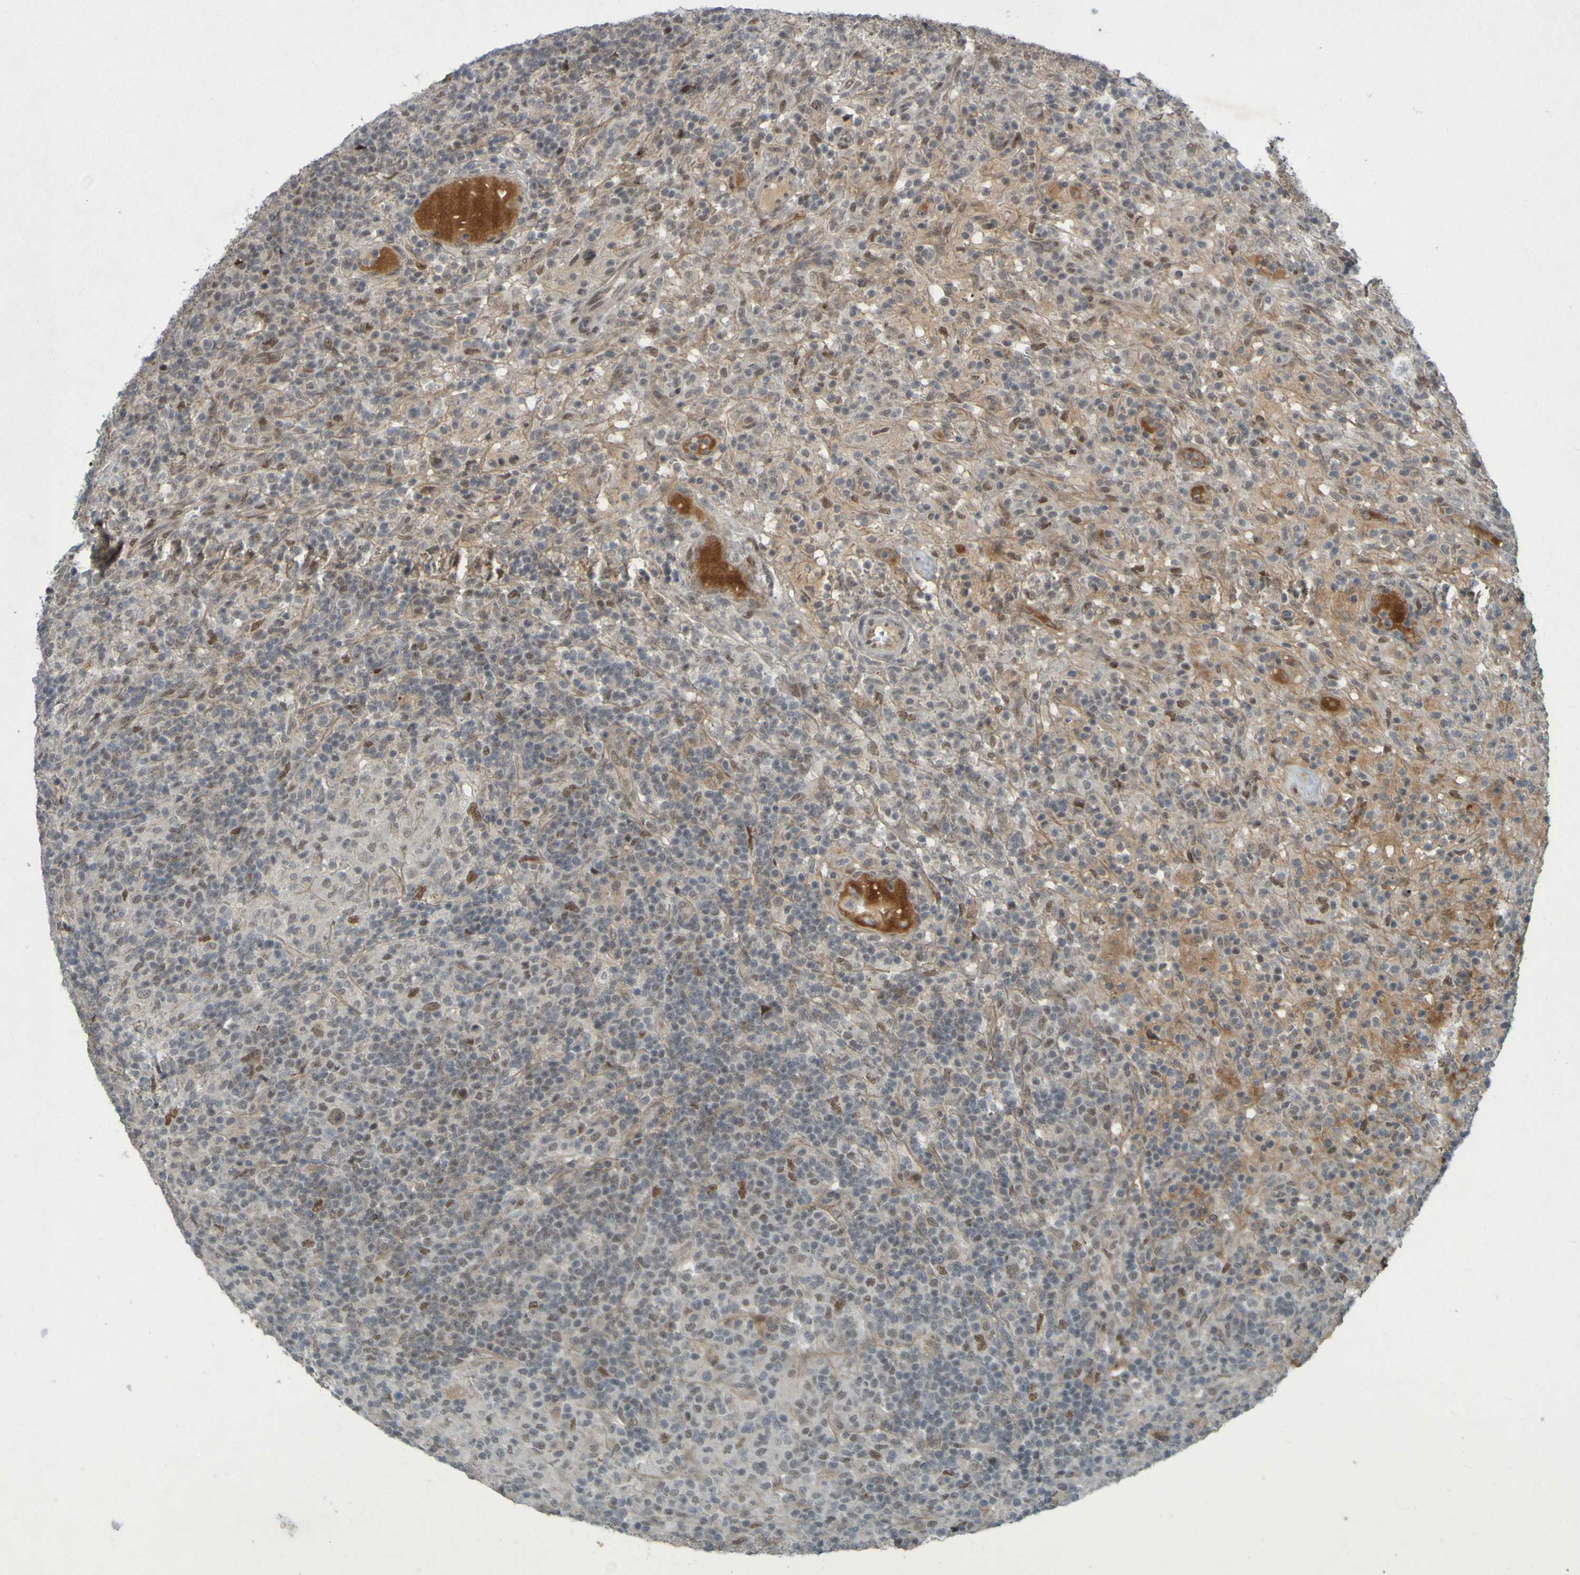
{"staining": {"intensity": "moderate", "quantity": ">75%", "location": "nuclear"}, "tissue": "lymphoma", "cell_type": "Tumor cells", "image_type": "cancer", "snomed": [{"axis": "morphology", "description": "Hodgkin's disease, NOS"}, {"axis": "topography", "description": "Lymph node"}], "caption": "Human lymphoma stained for a protein (brown) displays moderate nuclear positive expression in about >75% of tumor cells.", "gene": "MCPH1", "patient": {"sex": "male", "age": 70}}